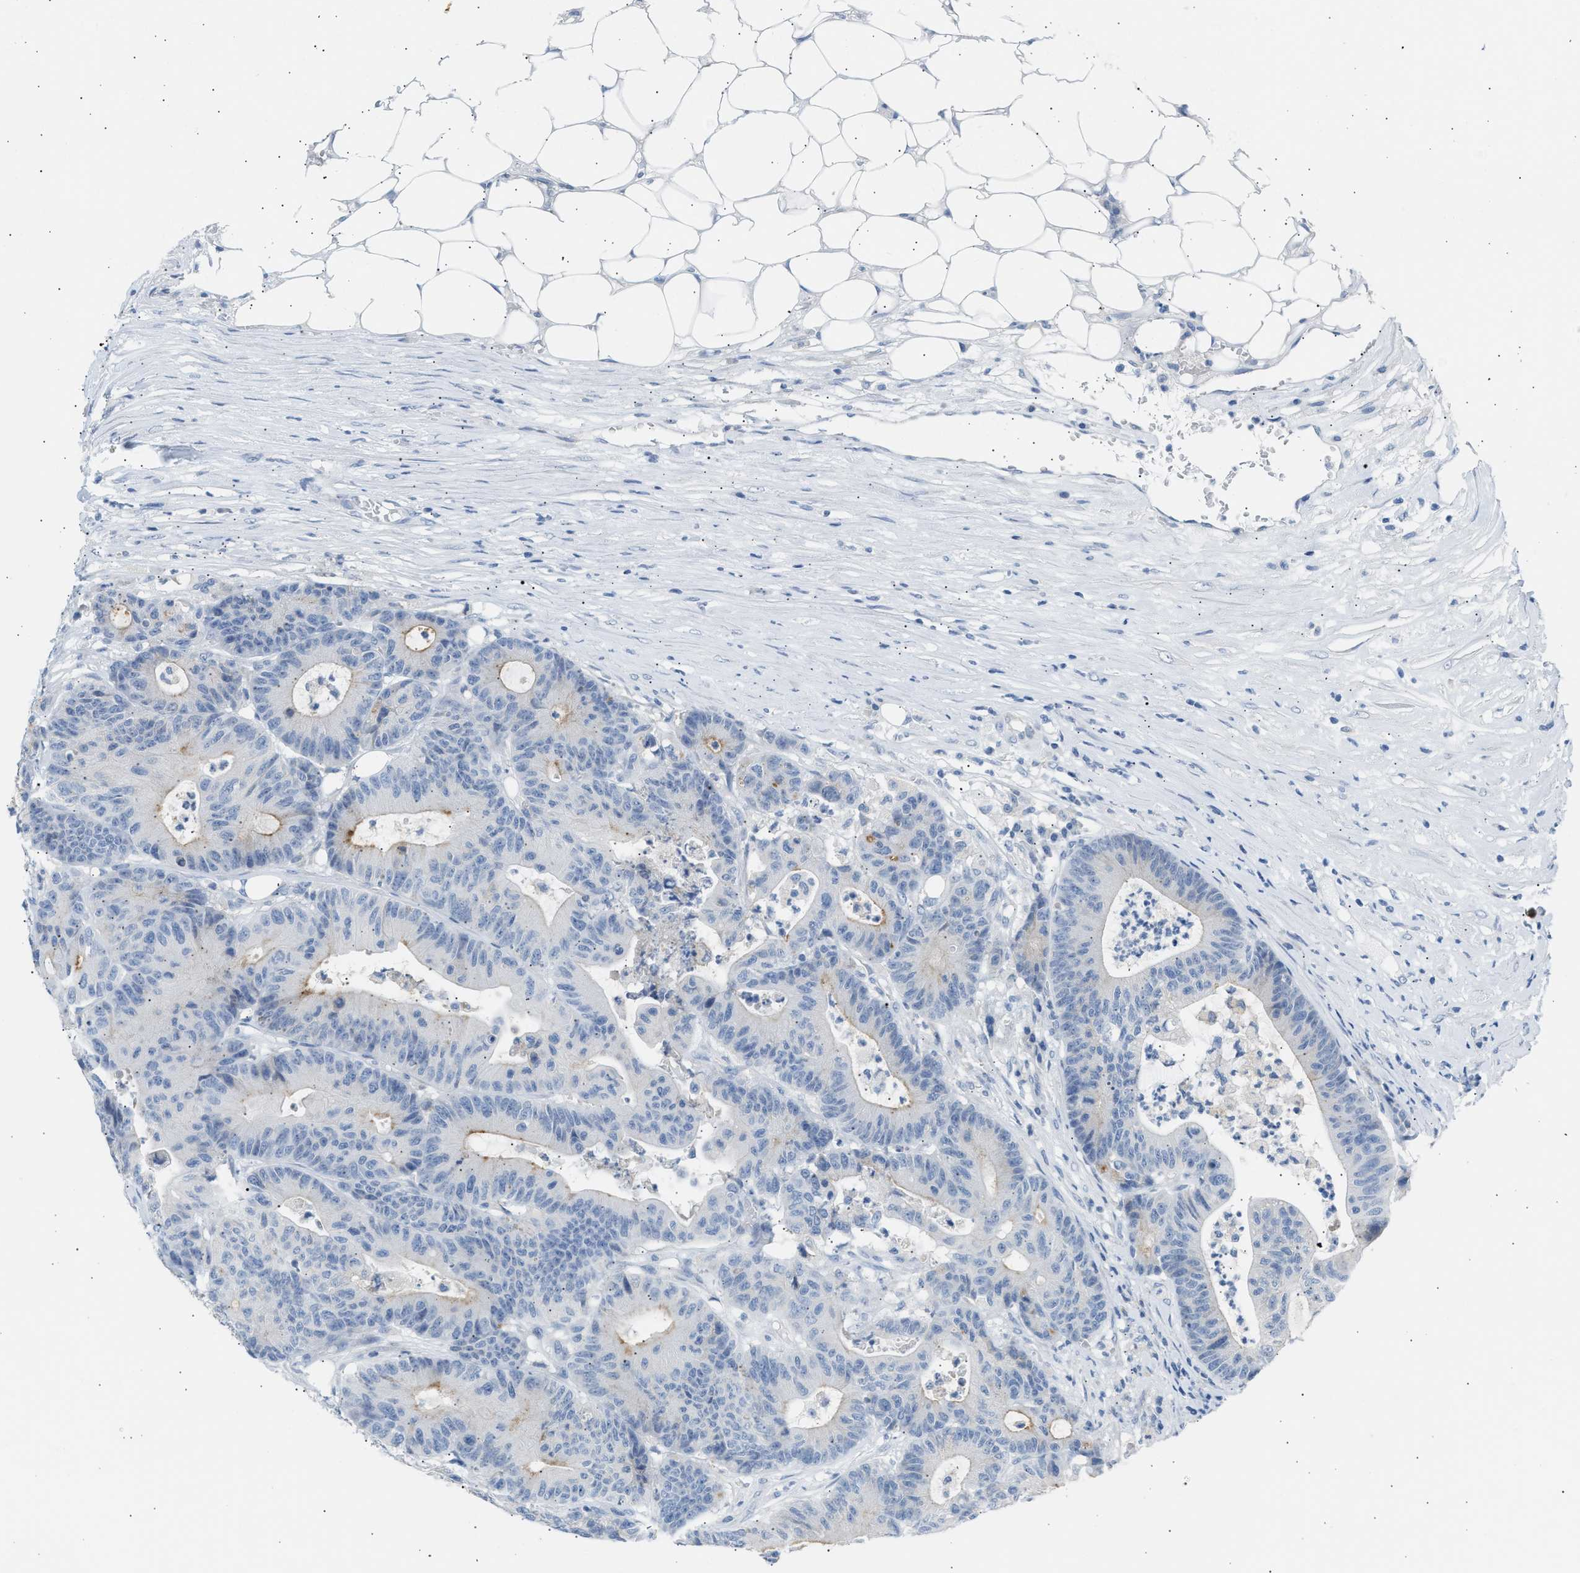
{"staining": {"intensity": "moderate", "quantity": "<25%", "location": "cytoplasmic/membranous"}, "tissue": "colorectal cancer", "cell_type": "Tumor cells", "image_type": "cancer", "snomed": [{"axis": "morphology", "description": "Adenocarcinoma, NOS"}, {"axis": "topography", "description": "Colon"}], "caption": "A brown stain labels moderate cytoplasmic/membranous staining of a protein in human colorectal cancer (adenocarcinoma) tumor cells. (IHC, brightfield microscopy, high magnification).", "gene": "ERBB2", "patient": {"sex": "female", "age": 84}}